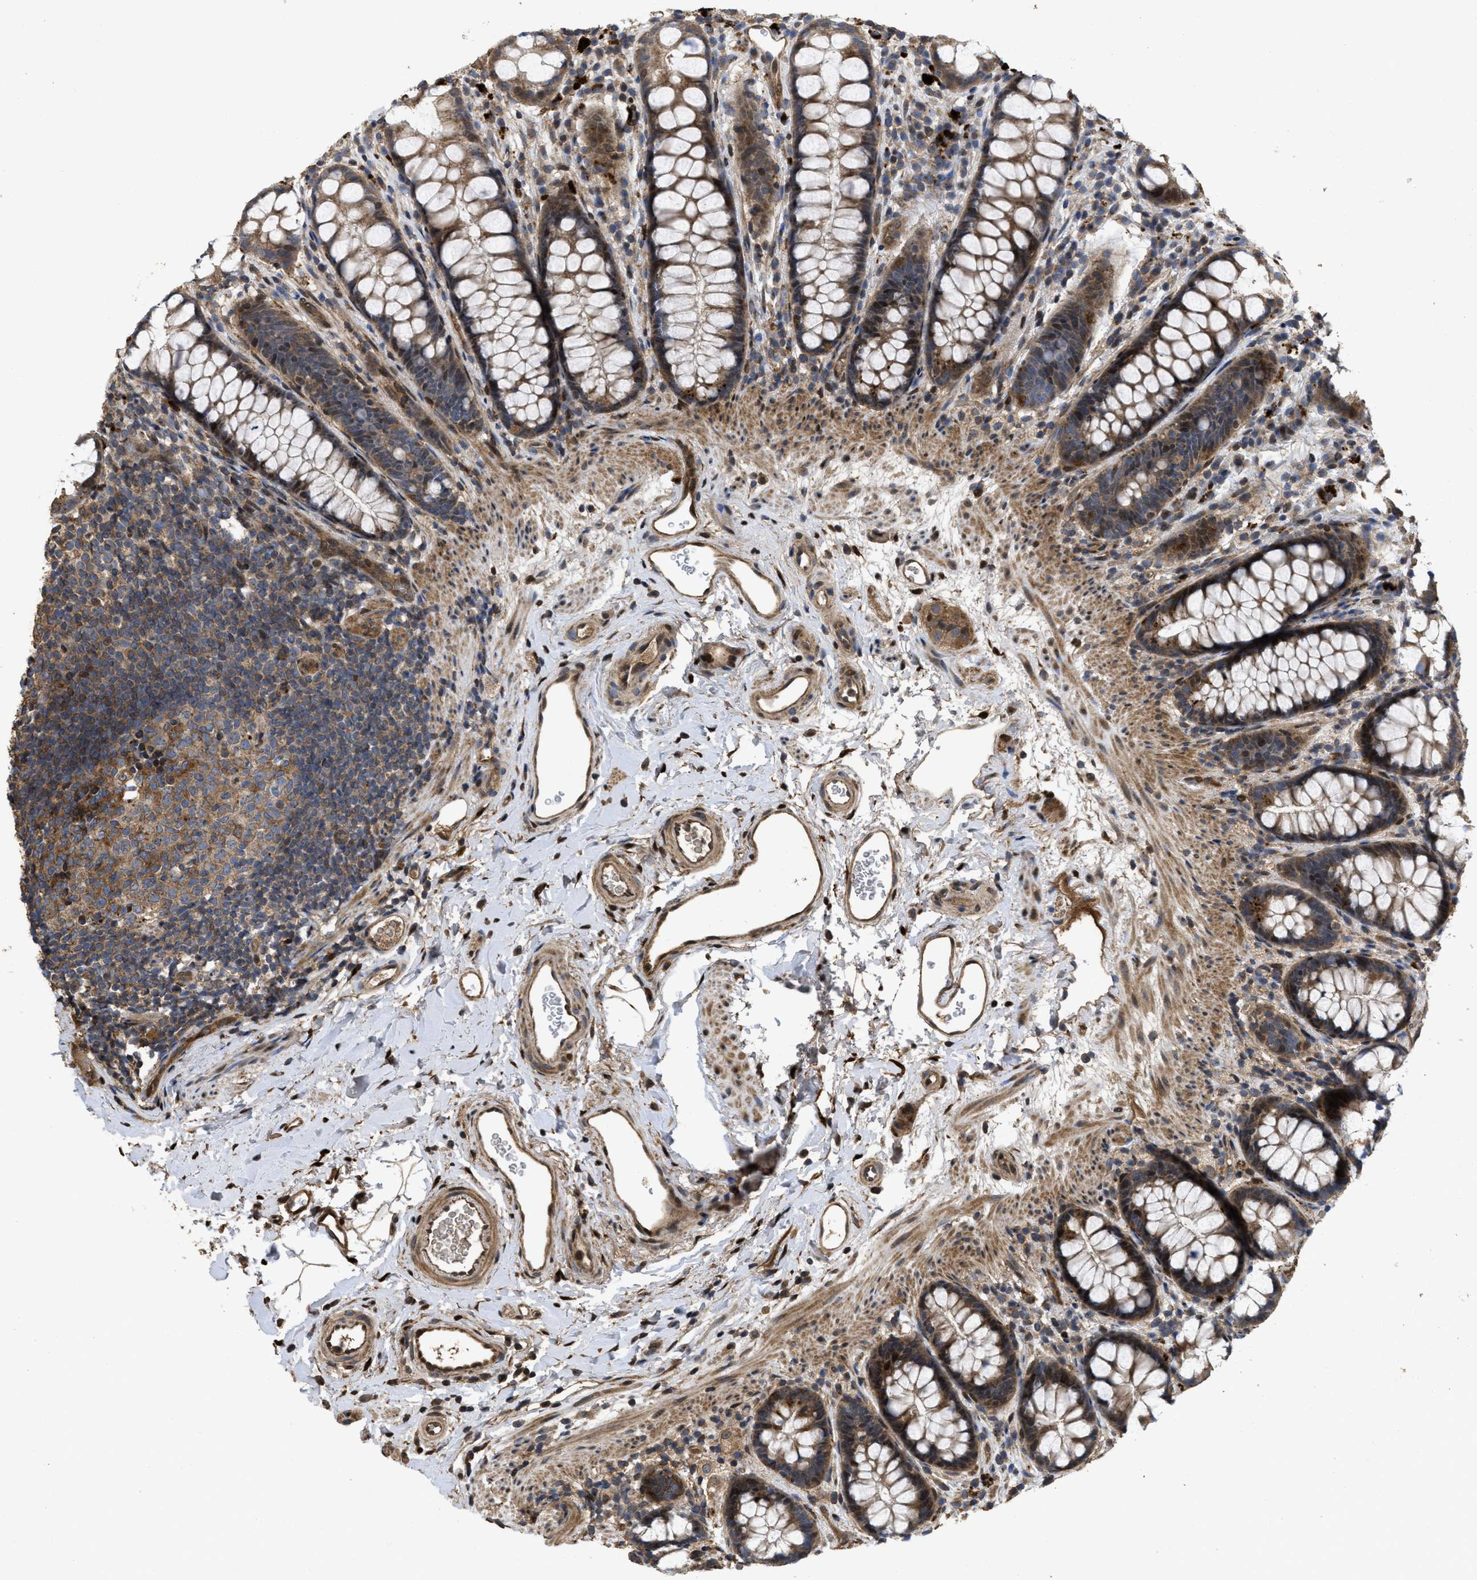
{"staining": {"intensity": "moderate", "quantity": ">75%", "location": "cytoplasmic/membranous,nuclear"}, "tissue": "rectum", "cell_type": "Glandular cells", "image_type": "normal", "snomed": [{"axis": "morphology", "description": "Normal tissue, NOS"}, {"axis": "topography", "description": "Rectum"}], "caption": "This histopathology image displays IHC staining of normal rectum, with medium moderate cytoplasmic/membranous,nuclear positivity in about >75% of glandular cells.", "gene": "CBR3", "patient": {"sex": "female", "age": 65}}